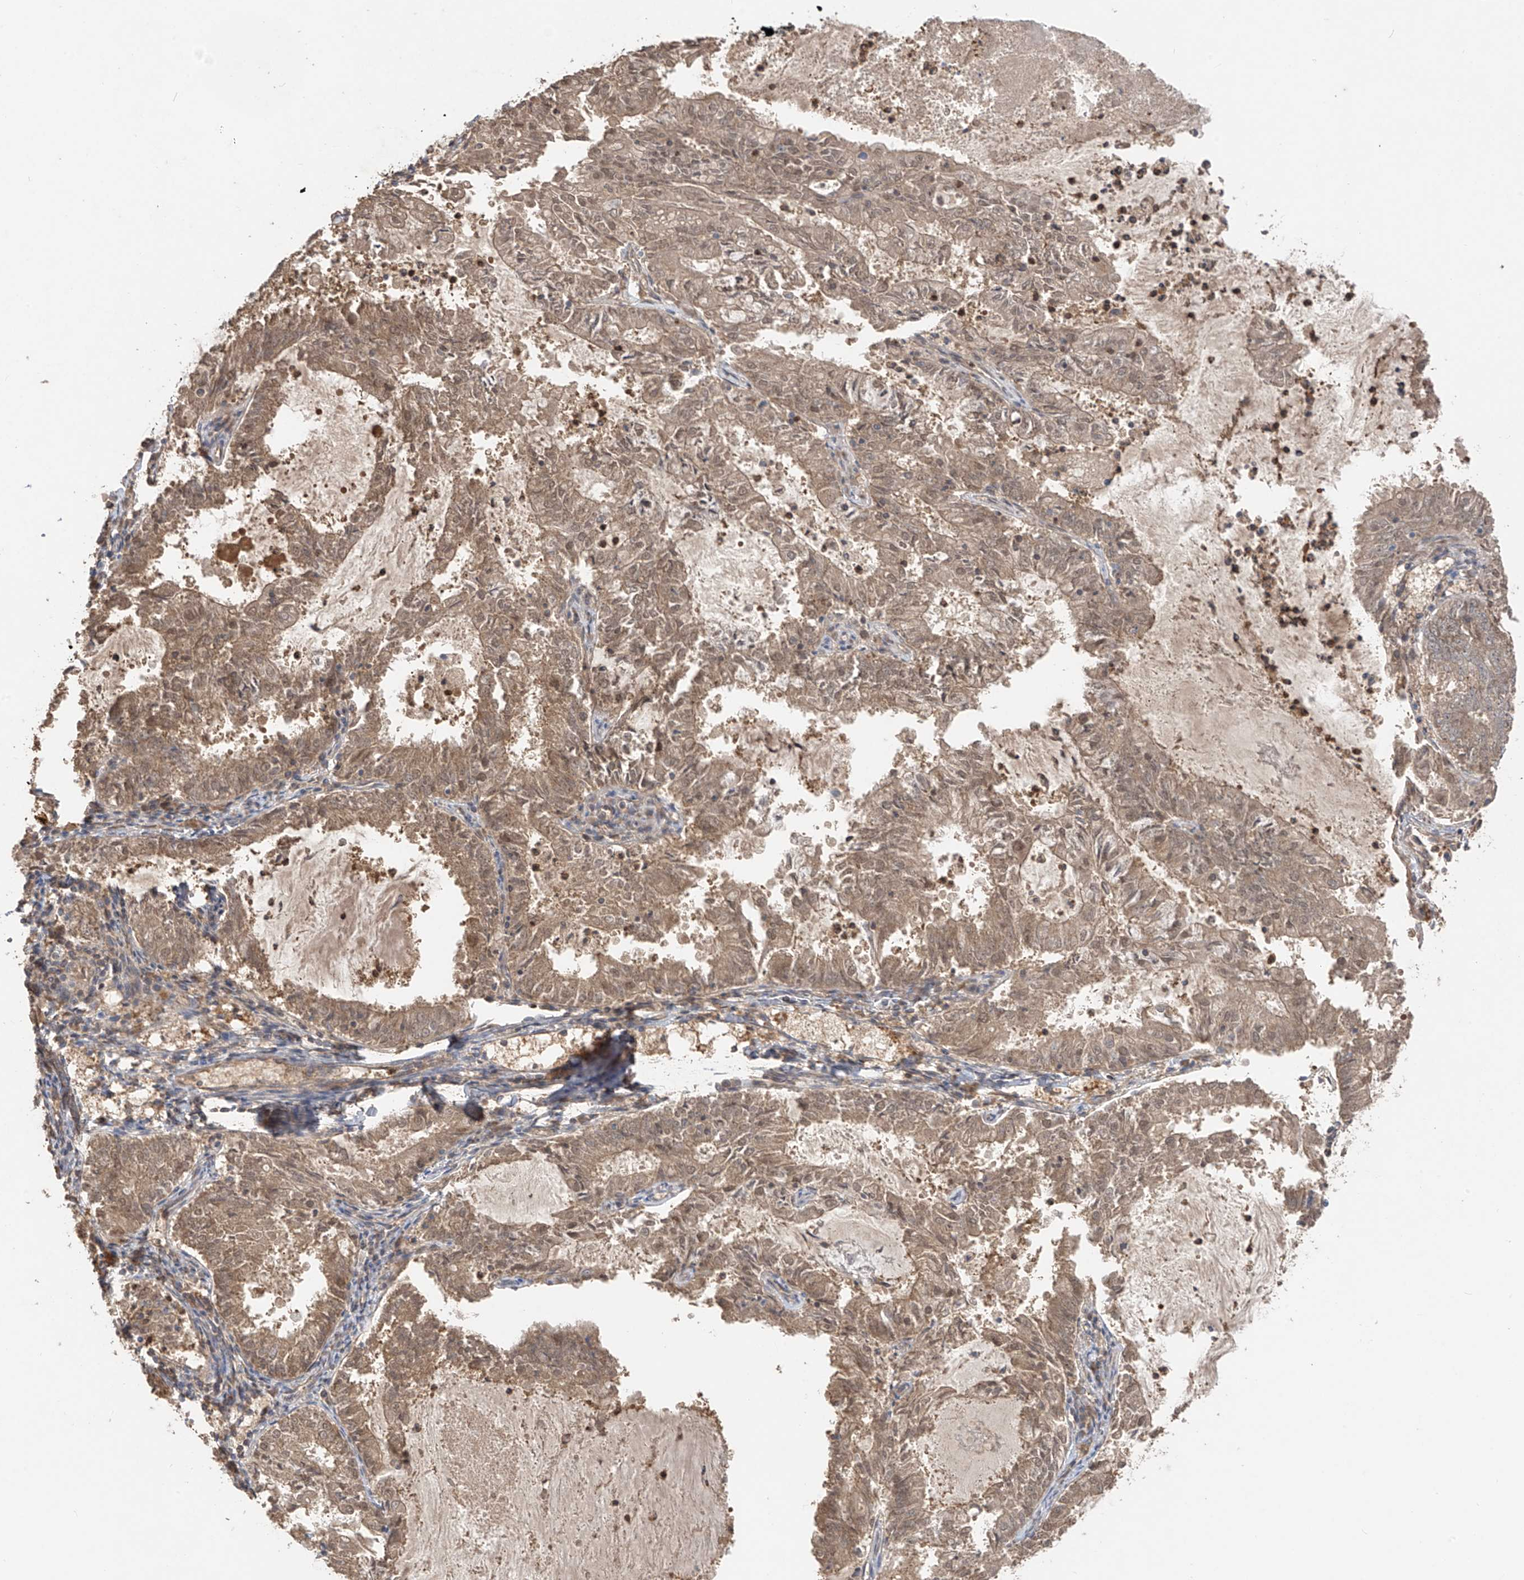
{"staining": {"intensity": "moderate", "quantity": ">75%", "location": "cytoplasmic/membranous"}, "tissue": "endometrial cancer", "cell_type": "Tumor cells", "image_type": "cancer", "snomed": [{"axis": "morphology", "description": "Adenocarcinoma, NOS"}, {"axis": "topography", "description": "Endometrium"}], "caption": "This is a micrograph of immunohistochemistry (IHC) staining of endometrial cancer (adenocarcinoma), which shows moderate positivity in the cytoplasmic/membranous of tumor cells.", "gene": "CACNA2D4", "patient": {"sex": "female", "age": 57}}